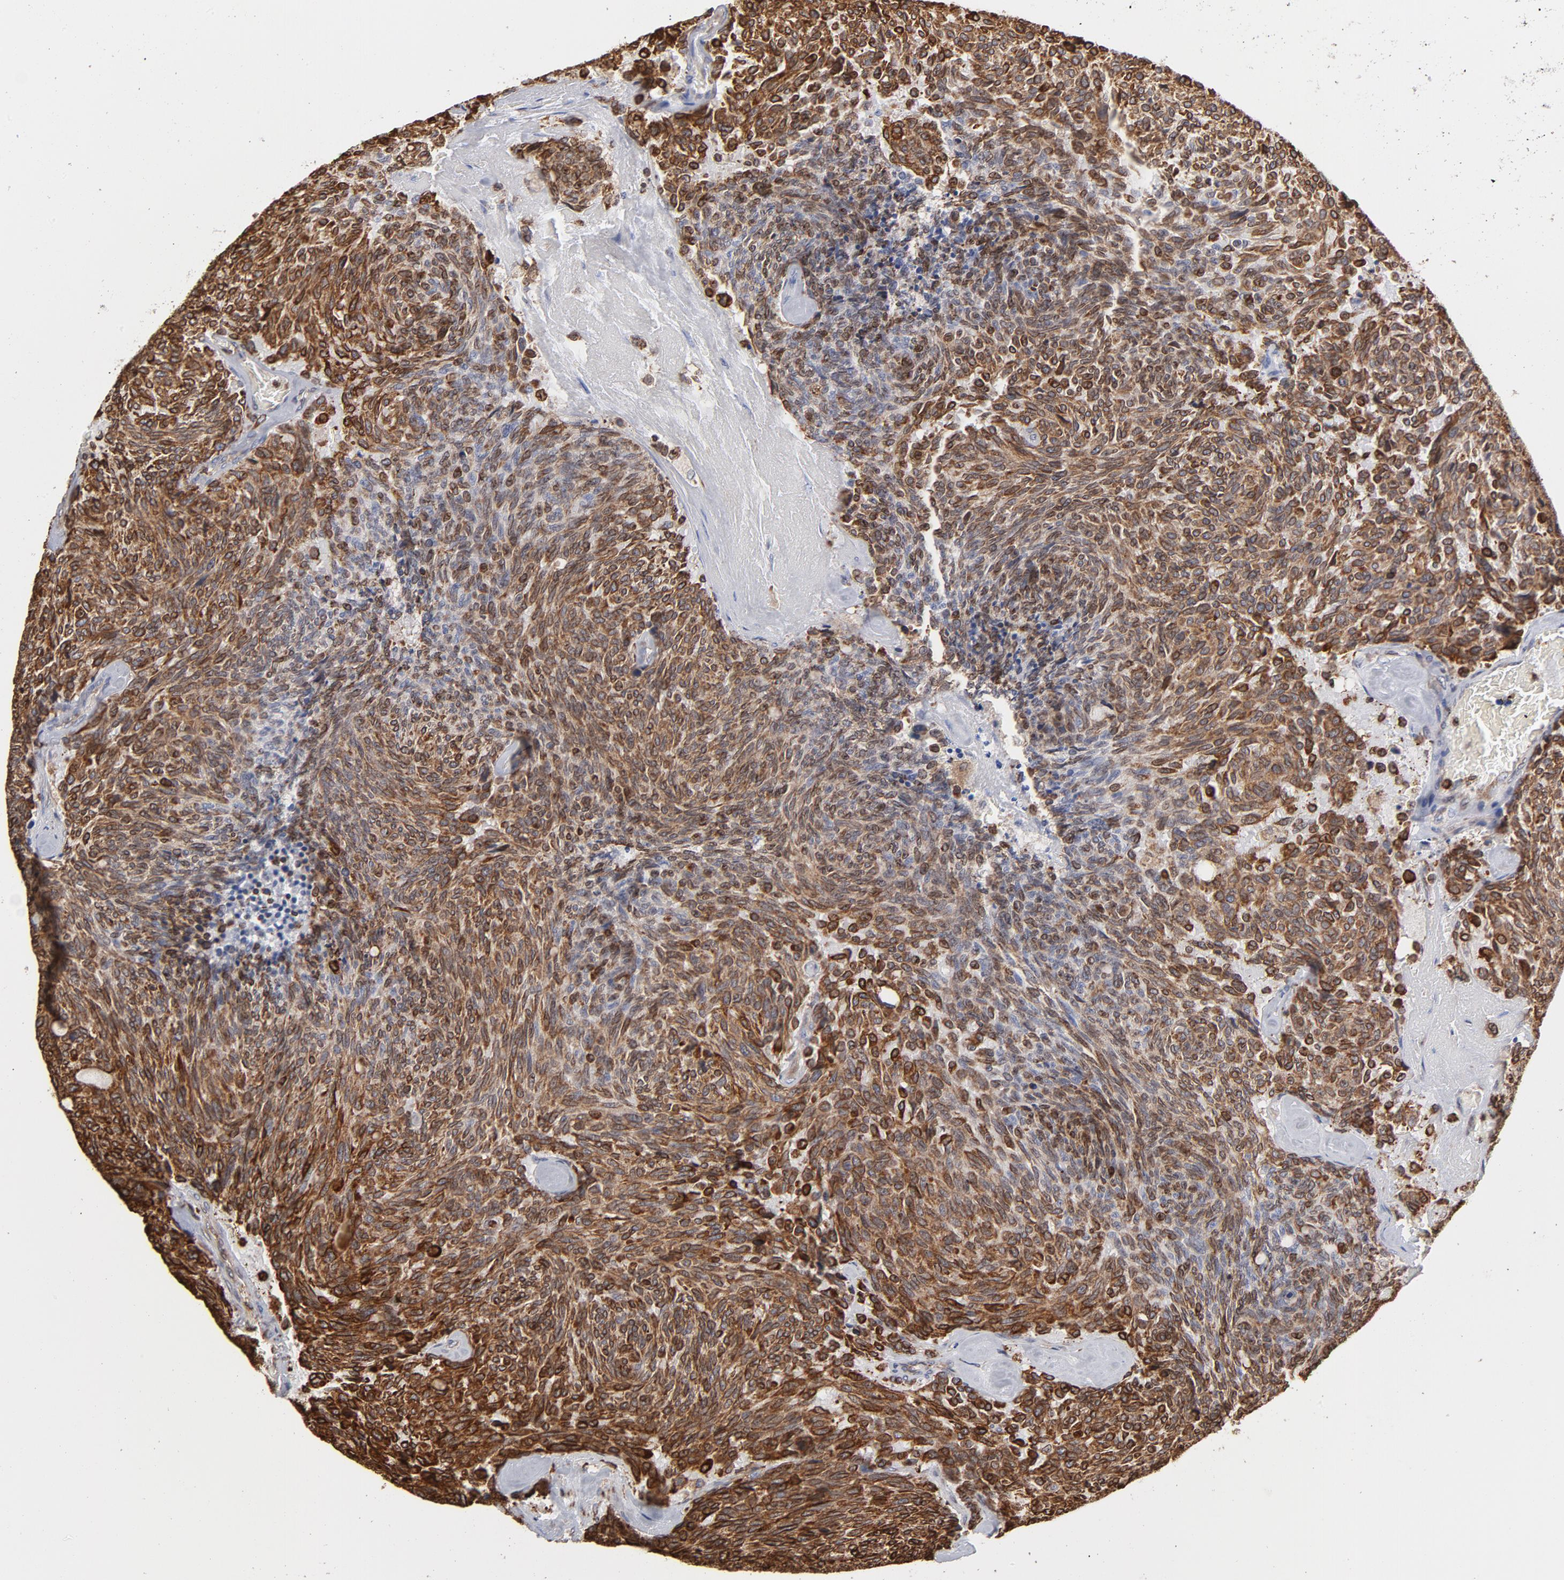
{"staining": {"intensity": "strong", "quantity": ">75%", "location": "cytoplasmic/membranous"}, "tissue": "carcinoid", "cell_type": "Tumor cells", "image_type": "cancer", "snomed": [{"axis": "morphology", "description": "Carcinoid, malignant, NOS"}, {"axis": "topography", "description": "Pancreas"}], "caption": "Human carcinoid stained with a brown dye demonstrates strong cytoplasmic/membranous positive expression in about >75% of tumor cells.", "gene": "CANX", "patient": {"sex": "female", "age": 54}}